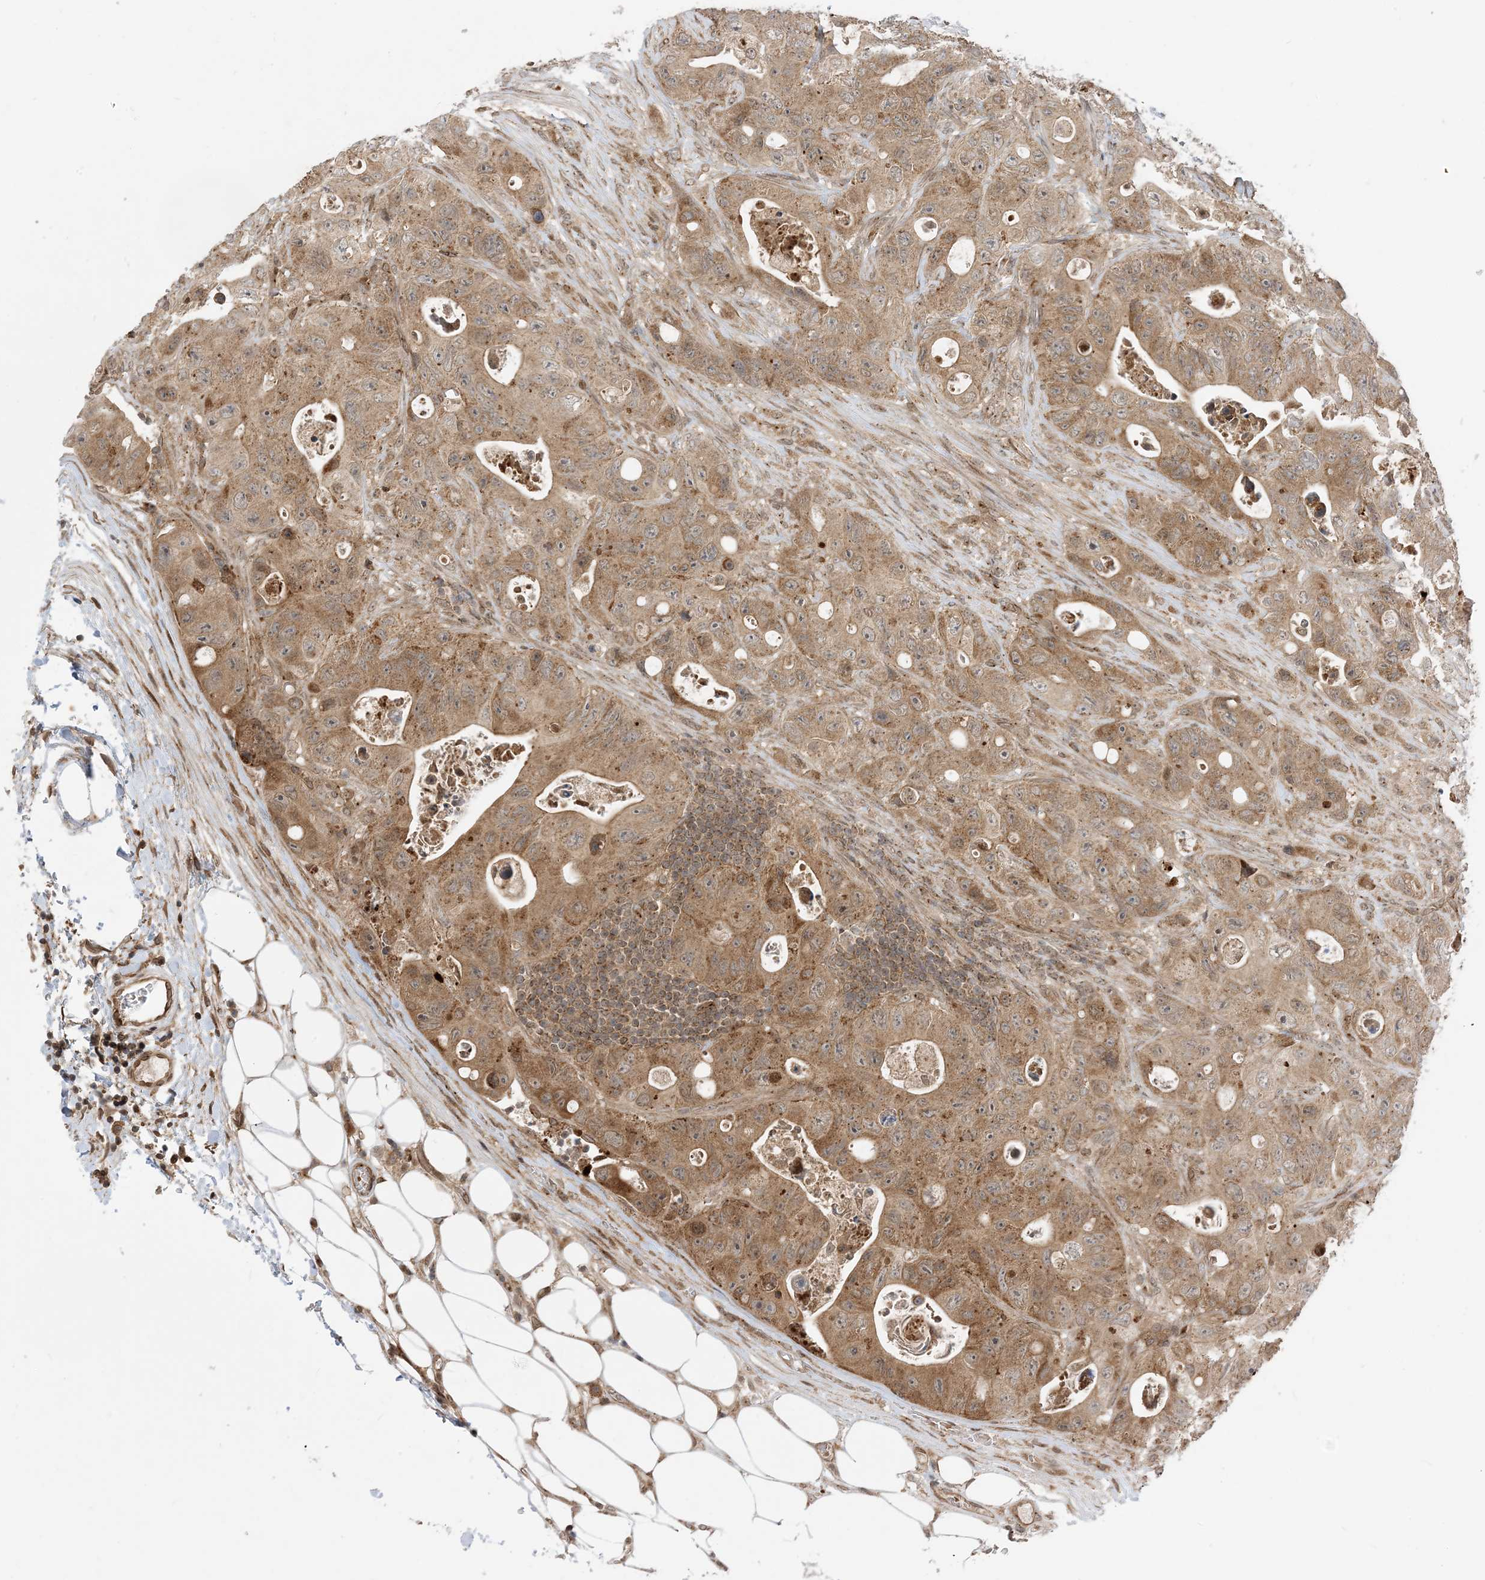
{"staining": {"intensity": "moderate", "quantity": ">75%", "location": "cytoplasmic/membranous"}, "tissue": "colorectal cancer", "cell_type": "Tumor cells", "image_type": "cancer", "snomed": [{"axis": "morphology", "description": "Adenocarcinoma, NOS"}, {"axis": "topography", "description": "Colon"}], "caption": "A brown stain highlights moderate cytoplasmic/membranous positivity of a protein in human colorectal cancer (adenocarcinoma) tumor cells. The staining is performed using DAB brown chromogen to label protein expression. The nuclei are counter-stained blue using hematoxylin.", "gene": "CASP4", "patient": {"sex": "female", "age": 46}}